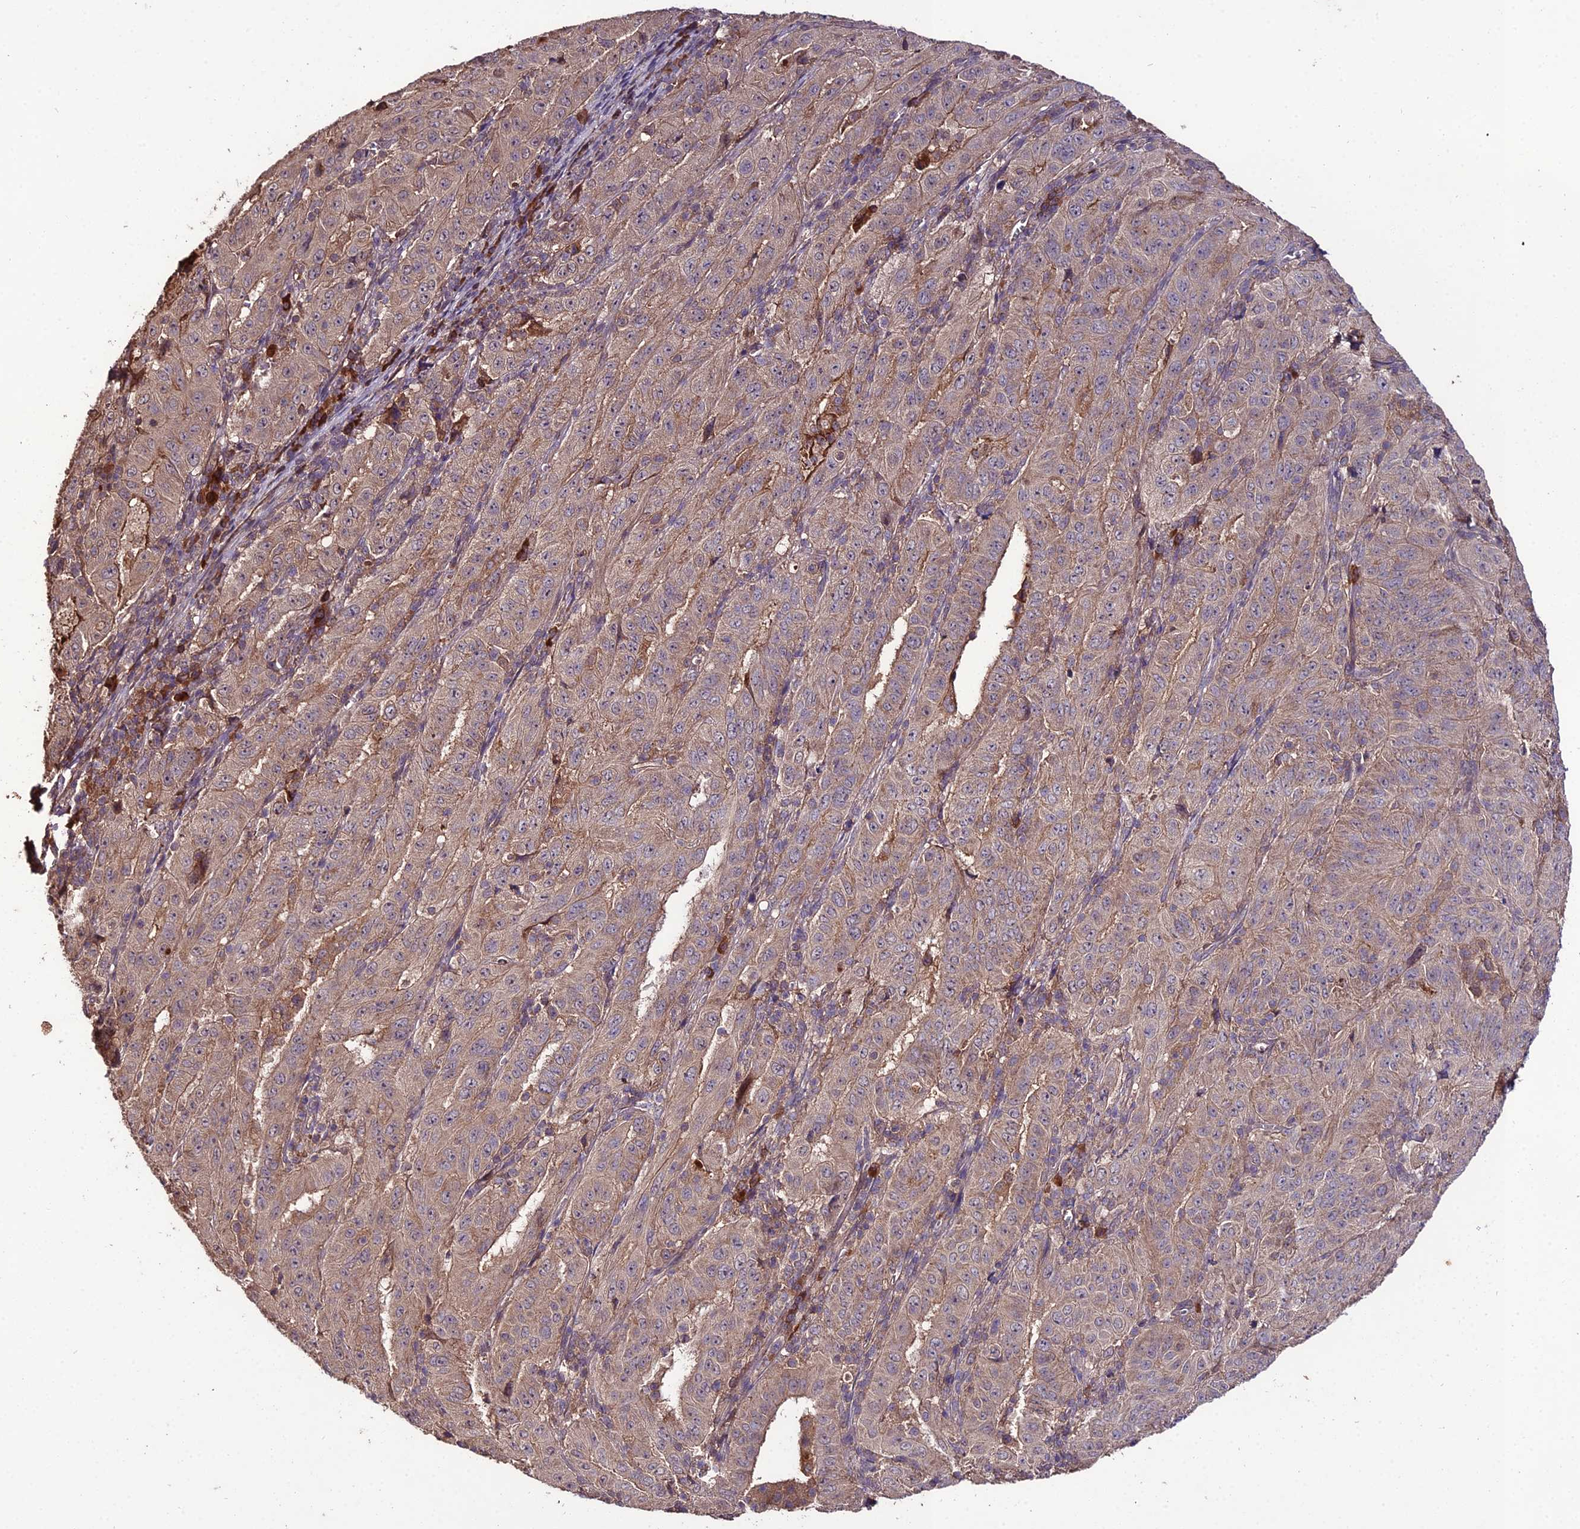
{"staining": {"intensity": "weak", "quantity": ">75%", "location": "cytoplasmic/membranous"}, "tissue": "pancreatic cancer", "cell_type": "Tumor cells", "image_type": "cancer", "snomed": [{"axis": "morphology", "description": "Adenocarcinoma, NOS"}, {"axis": "topography", "description": "Pancreas"}], "caption": "An IHC photomicrograph of tumor tissue is shown. Protein staining in brown highlights weak cytoplasmic/membranous positivity in pancreatic cancer within tumor cells.", "gene": "KCTD16", "patient": {"sex": "male", "age": 63}}